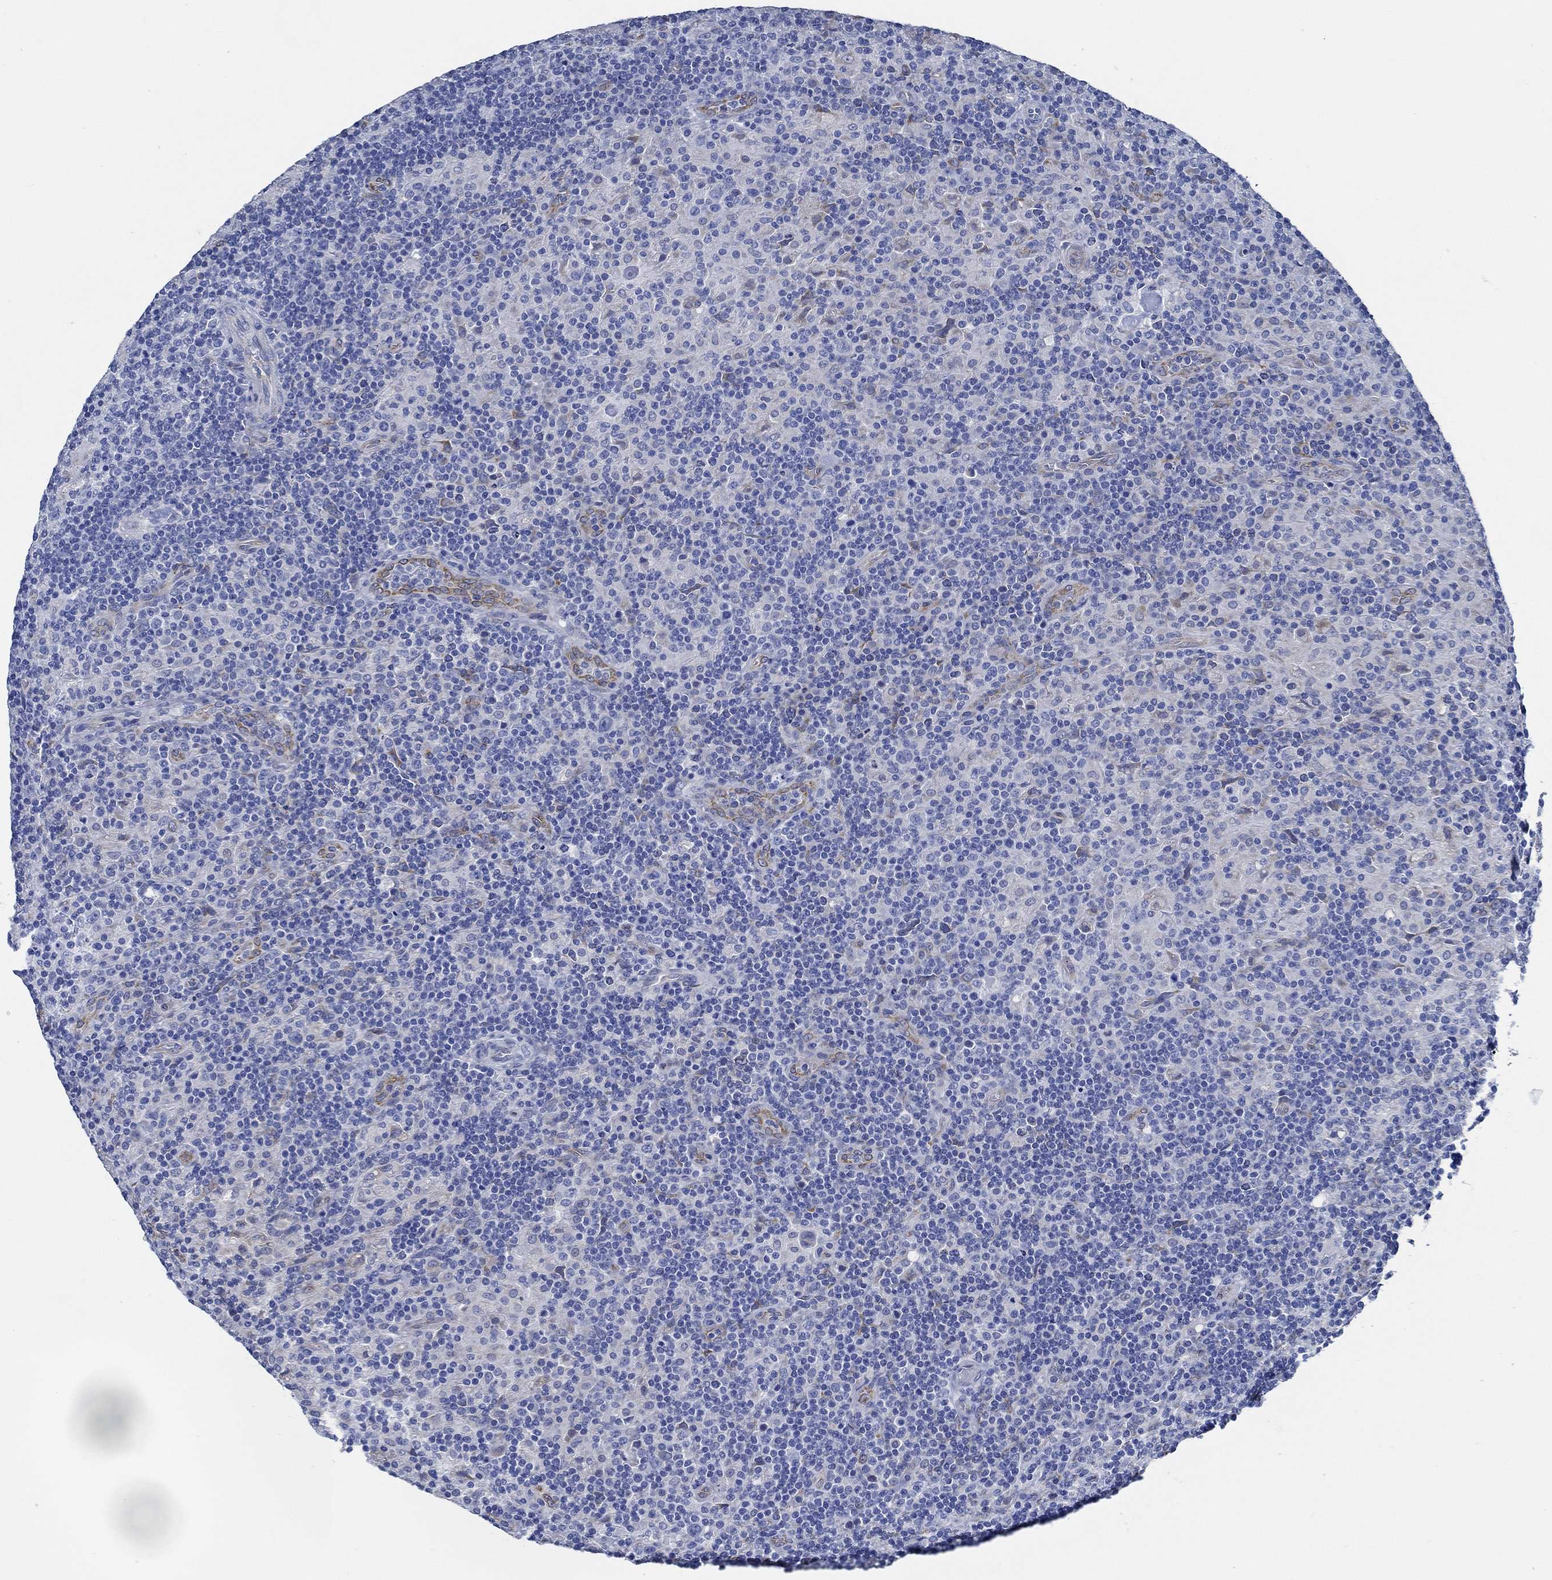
{"staining": {"intensity": "negative", "quantity": "none", "location": "none"}, "tissue": "lymphoma", "cell_type": "Tumor cells", "image_type": "cancer", "snomed": [{"axis": "morphology", "description": "Hodgkin's disease, NOS"}, {"axis": "topography", "description": "Lymph node"}], "caption": "Photomicrograph shows no protein positivity in tumor cells of lymphoma tissue. (Brightfield microscopy of DAB immunohistochemistry at high magnification).", "gene": "HECW2", "patient": {"sex": "male", "age": 70}}